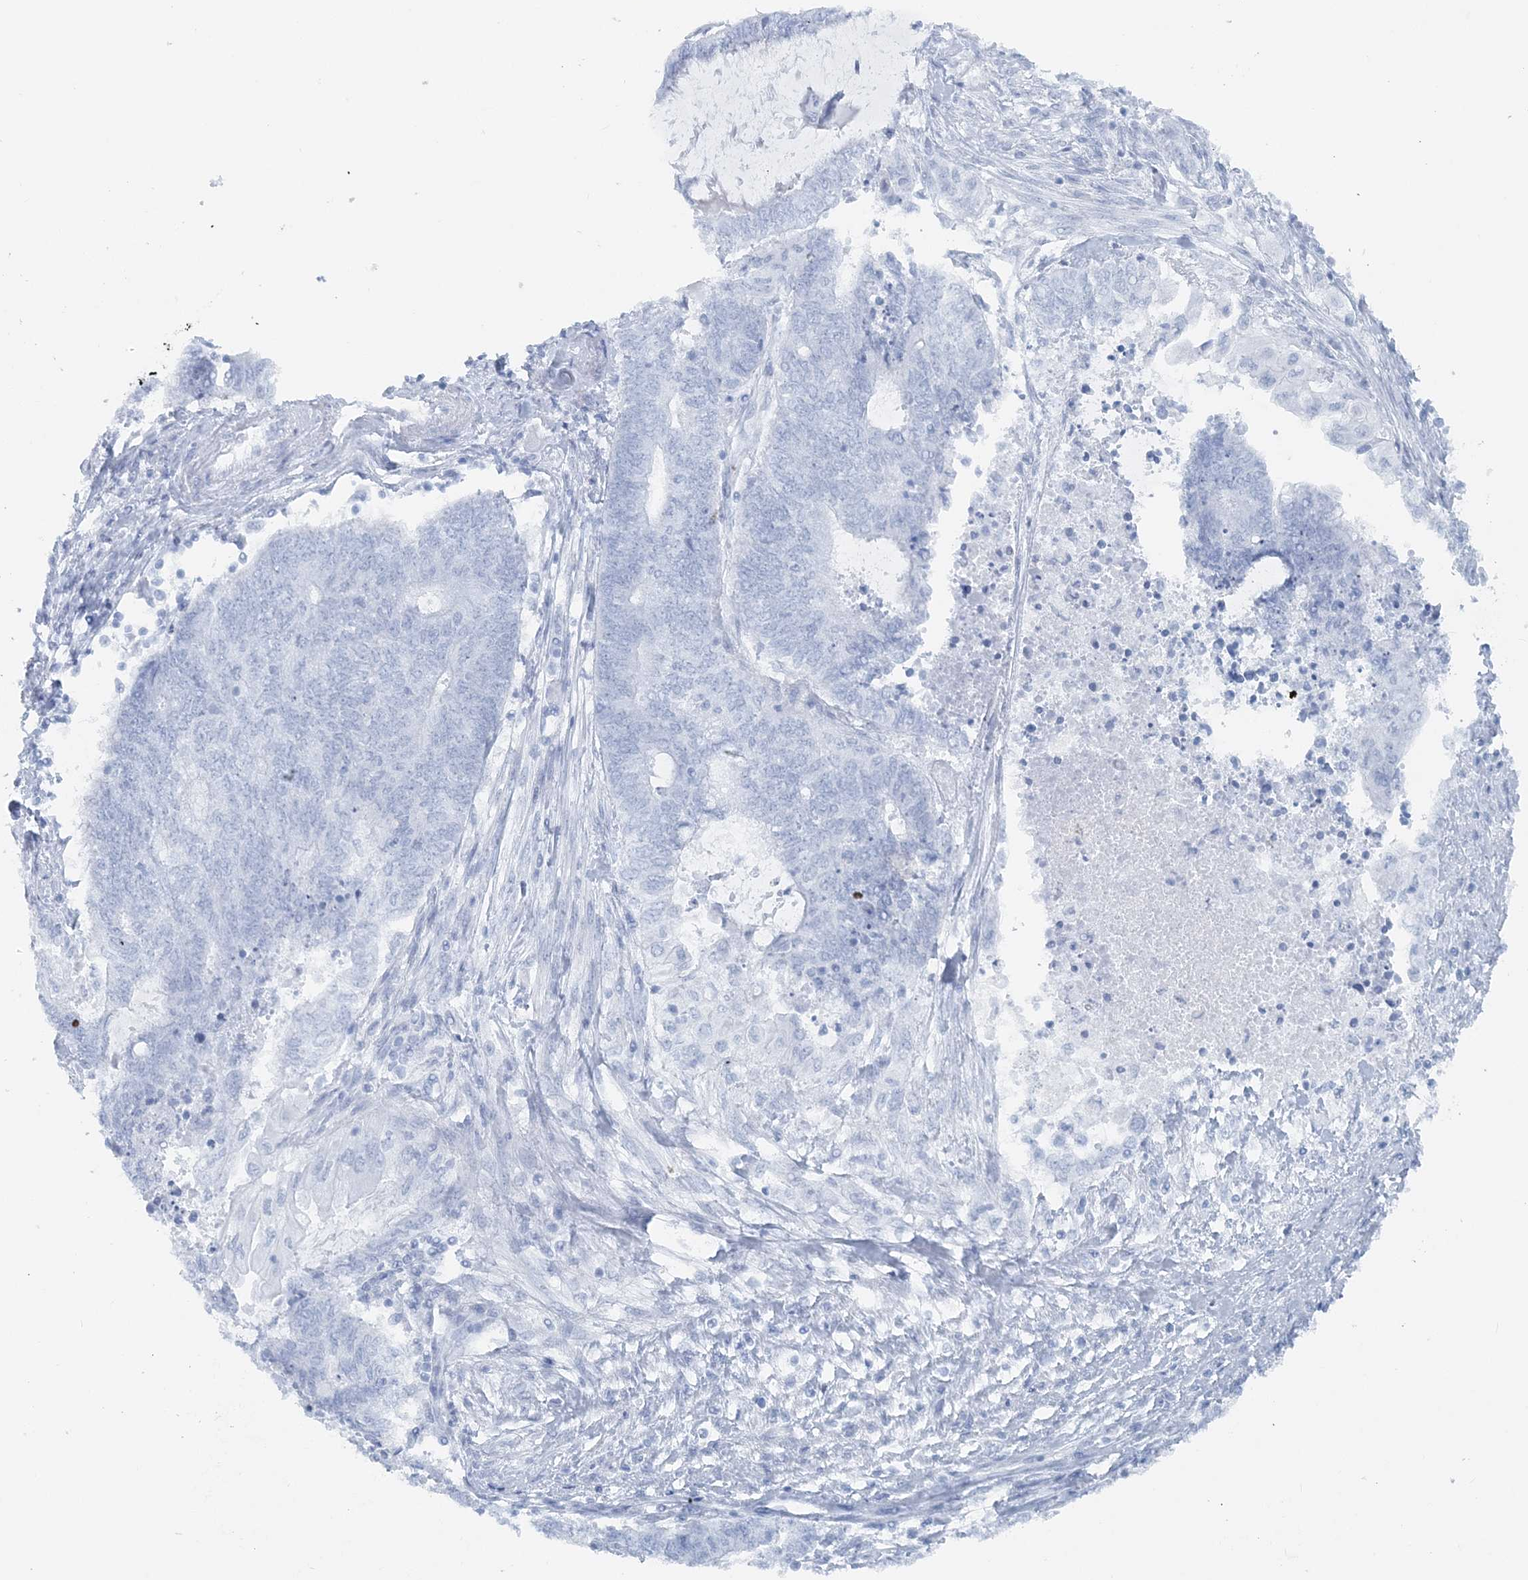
{"staining": {"intensity": "negative", "quantity": "none", "location": "none"}, "tissue": "endometrial cancer", "cell_type": "Tumor cells", "image_type": "cancer", "snomed": [{"axis": "morphology", "description": "Adenocarcinoma, NOS"}, {"axis": "topography", "description": "Uterus"}, {"axis": "topography", "description": "Endometrium"}], "caption": "An IHC micrograph of endometrial cancer is shown. There is no staining in tumor cells of endometrial cancer. (IHC, brightfield microscopy, high magnification).", "gene": "ATP11A", "patient": {"sex": "female", "age": 70}}